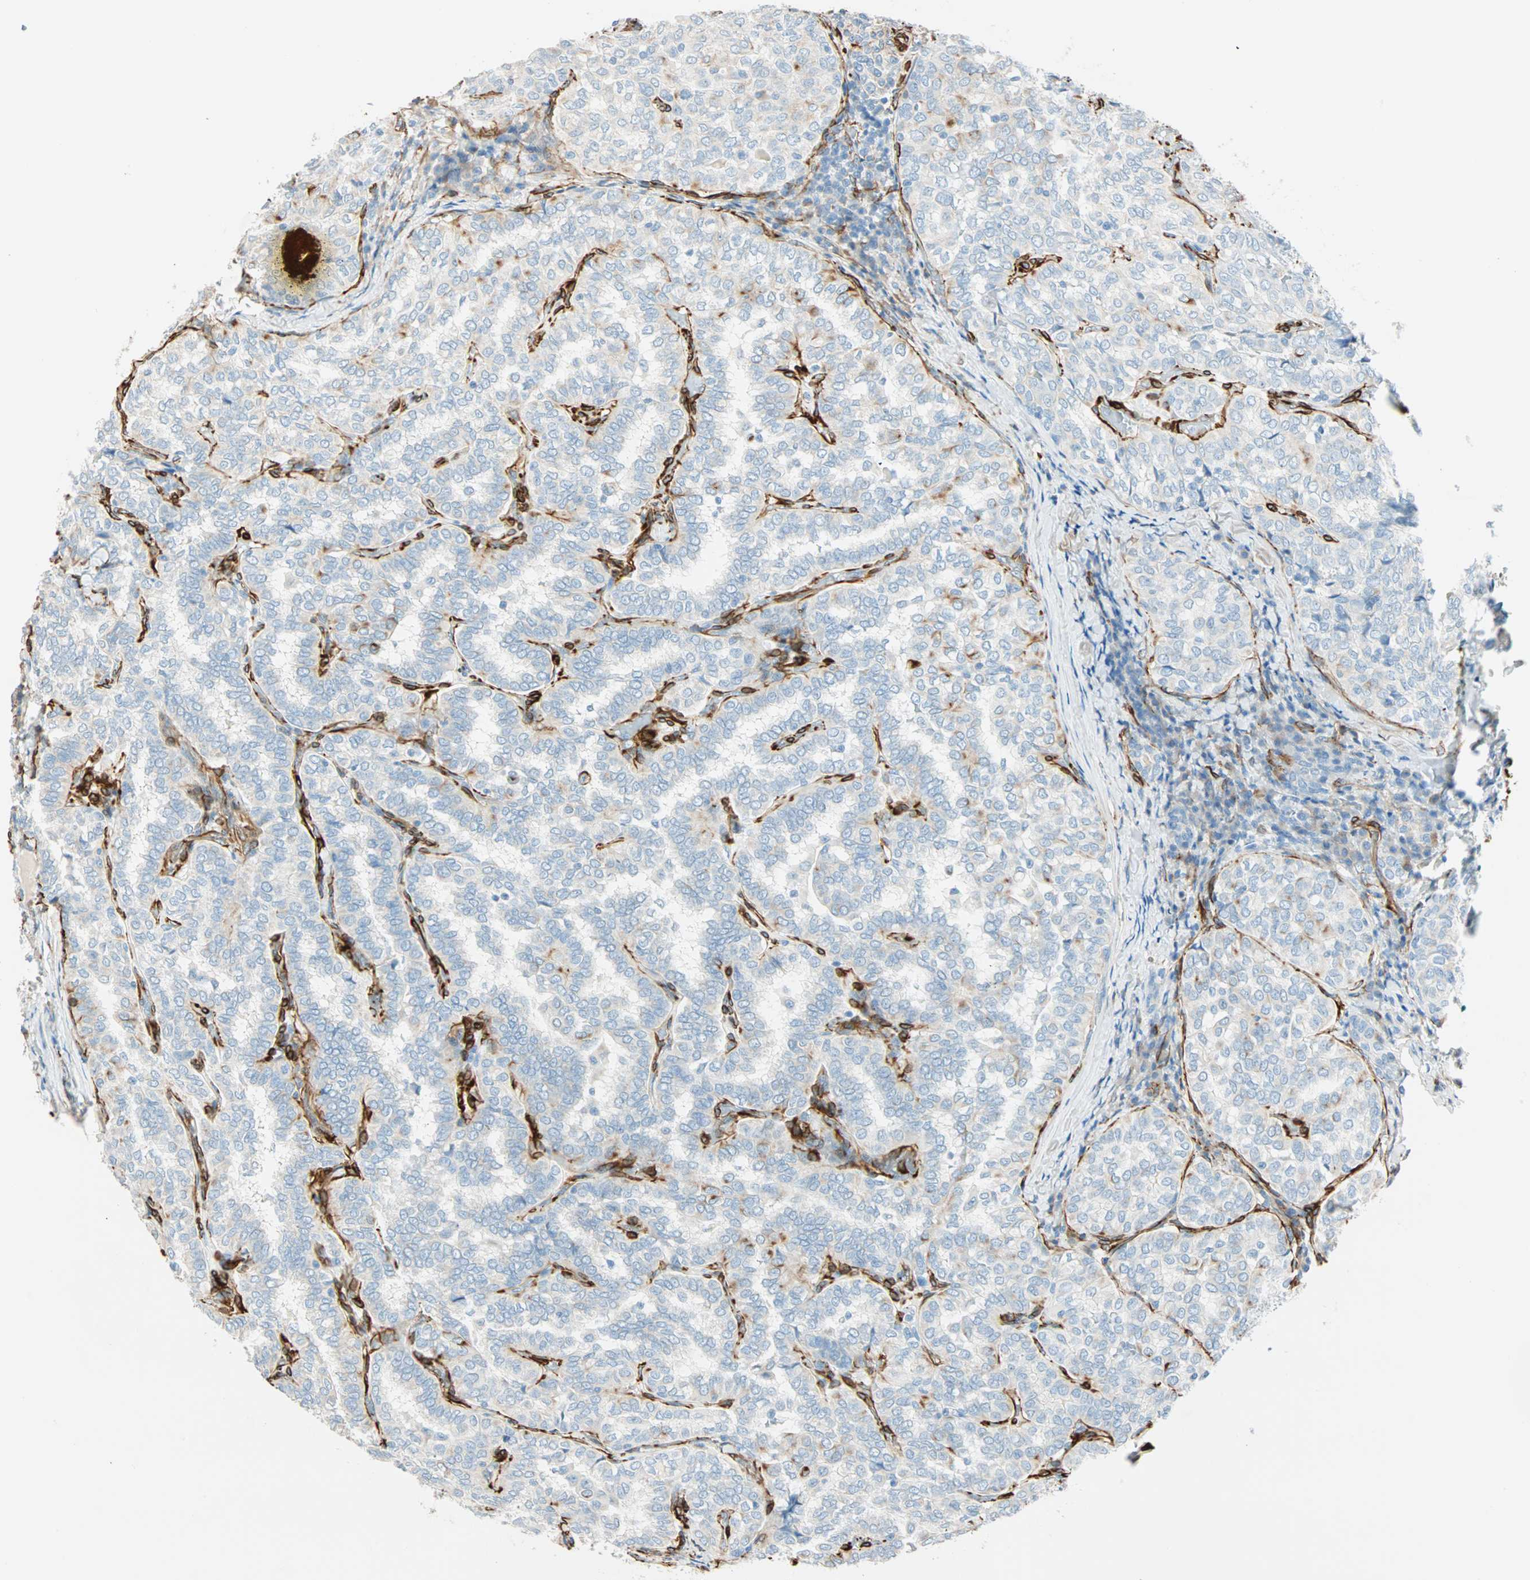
{"staining": {"intensity": "negative", "quantity": "none", "location": "none"}, "tissue": "thyroid cancer", "cell_type": "Tumor cells", "image_type": "cancer", "snomed": [{"axis": "morphology", "description": "Normal tissue, NOS"}, {"axis": "morphology", "description": "Papillary adenocarcinoma, NOS"}, {"axis": "topography", "description": "Thyroid gland"}], "caption": "Immunohistochemistry photomicrograph of neoplastic tissue: human papillary adenocarcinoma (thyroid) stained with DAB displays no significant protein positivity in tumor cells.", "gene": "NES", "patient": {"sex": "female", "age": 30}}